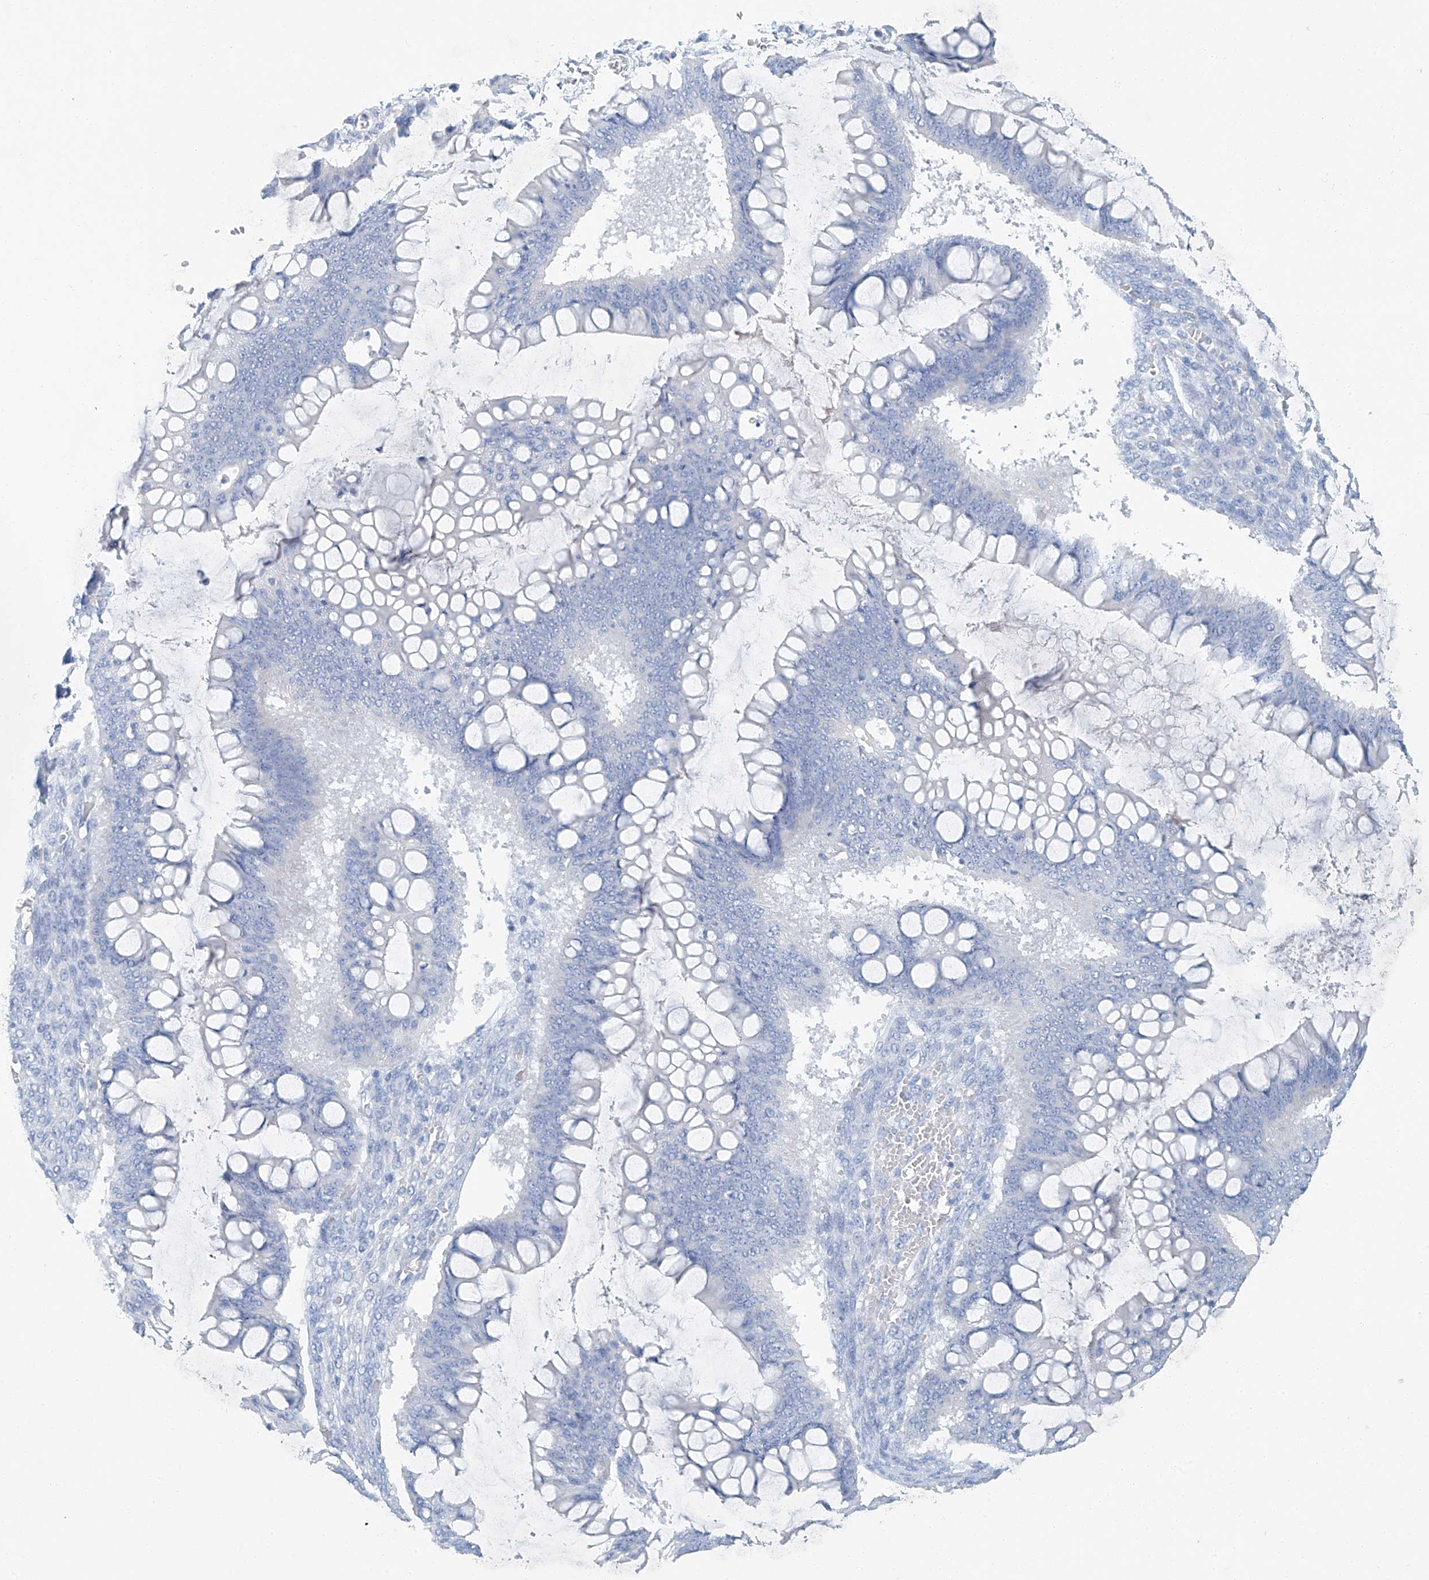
{"staining": {"intensity": "negative", "quantity": "none", "location": "none"}, "tissue": "ovarian cancer", "cell_type": "Tumor cells", "image_type": "cancer", "snomed": [{"axis": "morphology", "description": "Cystadenocarcinoma, mucinous, NOS"}, {"axis": "topography", "description": "Ovary"}], "caption": "Micrograph shows no significant protein expression in tumor cells of ovarian cancer. (Brightfield microscopy of DAB (3,3'-diaminobenzidine) immunohistochemistry (IHC) at high magnification).", "gene": "C1orf87", "patient": {"sex": "female", "age": 73}}